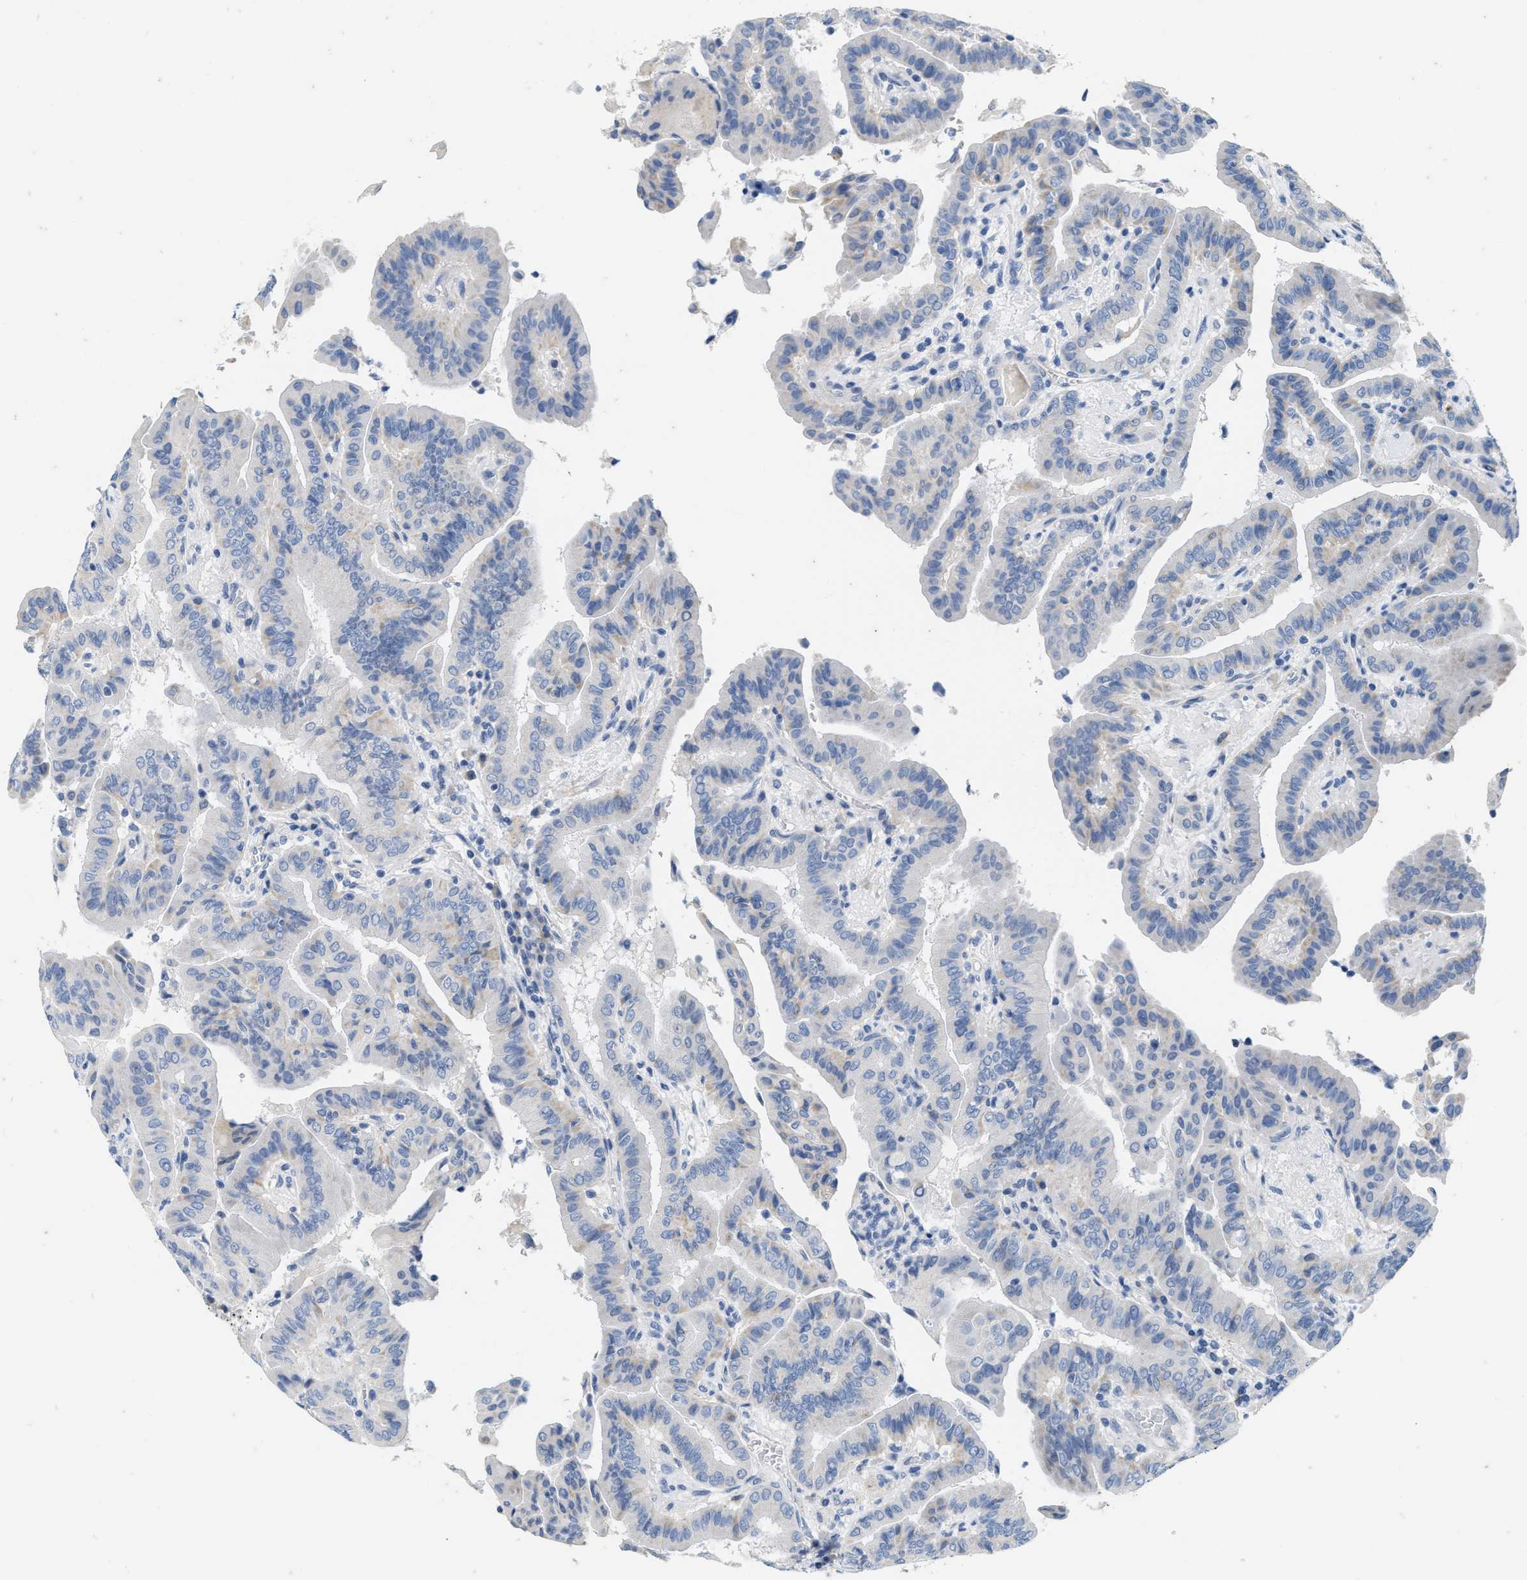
{"staining": {"intensity": "negative", "quantity": "none", "location": "none"}, "tissue": "thyroid cancer", "cell_type": "Tumor cells", "image_type": "cancer", "snomed": [{"axis": "morphology", "description": "Papillary adenocarcinoma, NOS"}, {"axis": "topography", "description": "Thyroid gland"}], "caption": "Immunohistochemistry (IHC) photomicrograph of neoplastic tissue: human papillary adenocarcinoma (thyroid) stained with DAB reveals no significant protein expression in tumor cells. (Stains: DAB (3,3'-diaminobenzidine) immunohistochemistry with hematoxylin counter stain, Microscopy: brightfield microscopy at high magnification).", "gene": "ABCB11", "patient": {"sex": "male", "age": 33}}